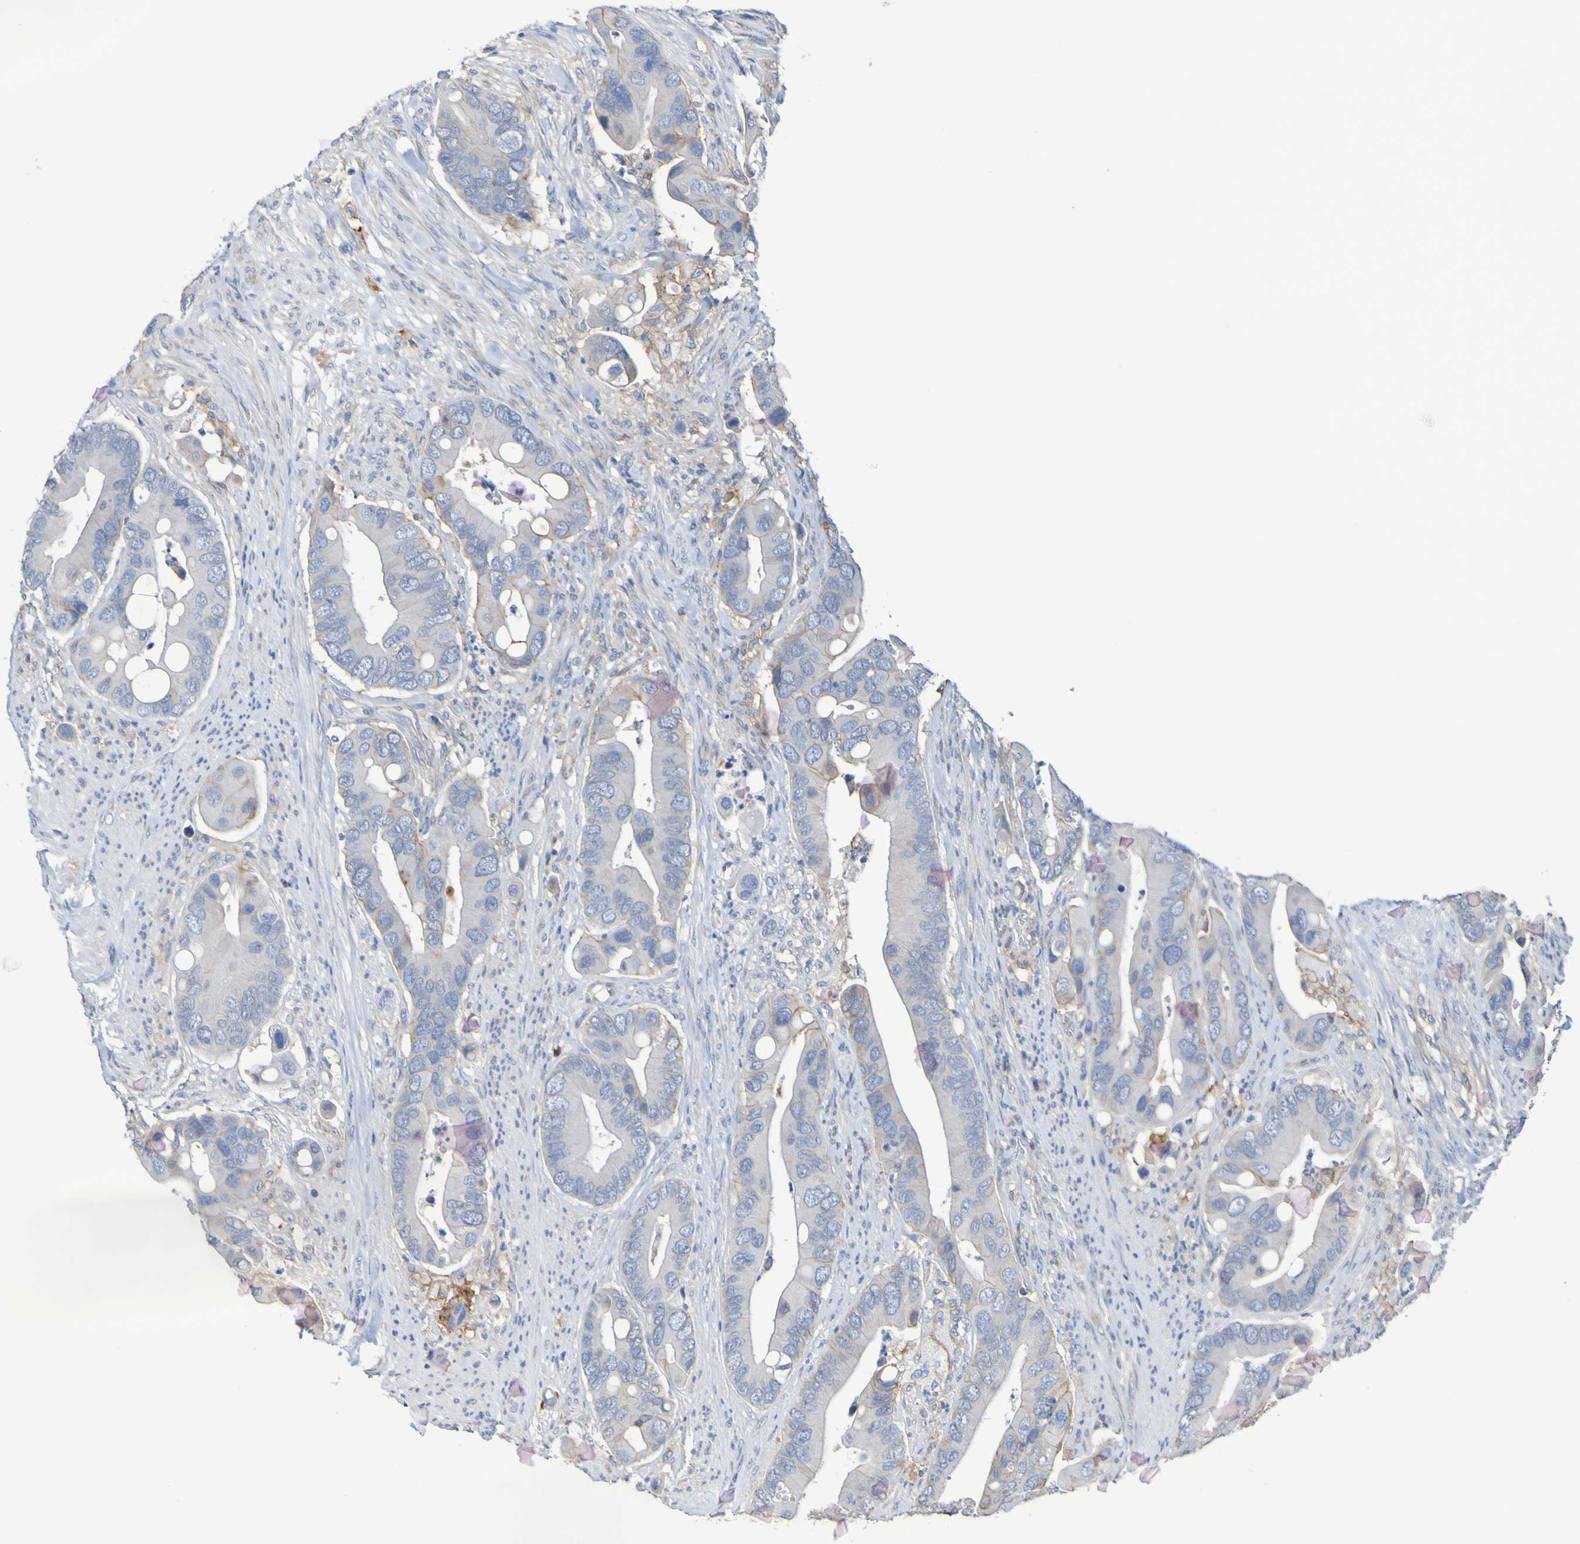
{"staining": {"intensity": "moderate", "quantity": "<25%", "location": "cytoplasmic/membranous"}, "tissue": "colorectal cancer", "cell_type": "Tumor cells", "image_type": "cancer", "snomed": [{"axis": "morphology", "description": "Adenocarcinoma, NOS"}, {"axis": "topography", "description": "Rectum"}], "caption": "A brown stain labels moderate cytoplasmic/membranous staining of a protein in human colorectal cancer tumor cells.", "gene": "SLC3A2", "patient": {"sex": "female", "age": 57}}